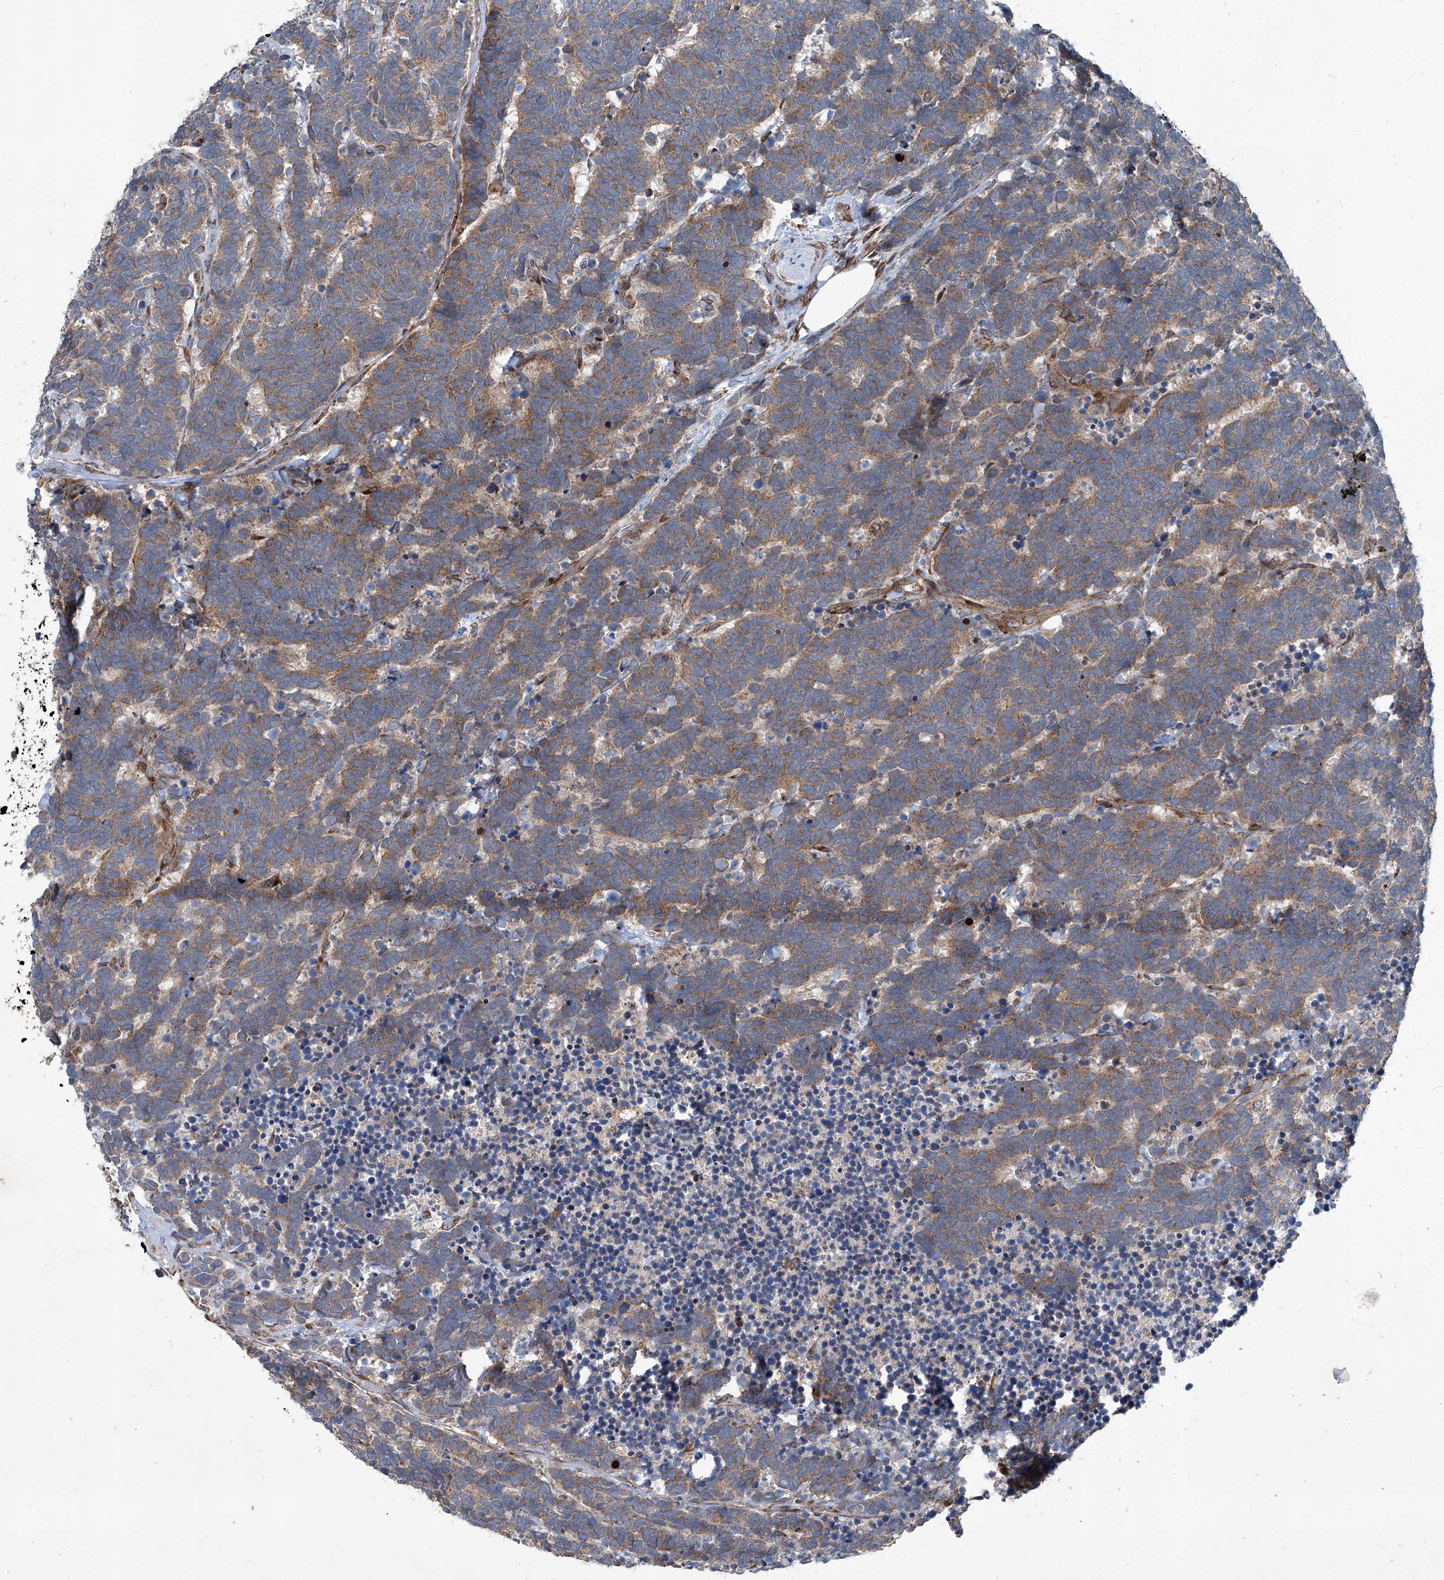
{"staining": {"intensity": "moderate", "quantity": ">75%", "location": "cytoplasmic/membranous"}, "tissue": "carcinoid", "cell_type": "Tumor cells", "image_type": "cancer", "snomed": [{"axis": "morphology", "description": "Carcinoma, NOS"}, {"axis": "morphology", "description": "Carcinoid, malignant, NOS"}, {"axis": "topography", "description": "Urinary bladder"}], "caption": "Tumor cells demonstrate moderate cytoplasmic/membranous expression in approximately >75% of cells in carcinoid. The protein is stained brown, and the nuclei are stained in blue (DAB IHC with brightfield microscopy, high magnification).", "gene": "GPR132", "patient": {"sex": "male", "age": 57}}